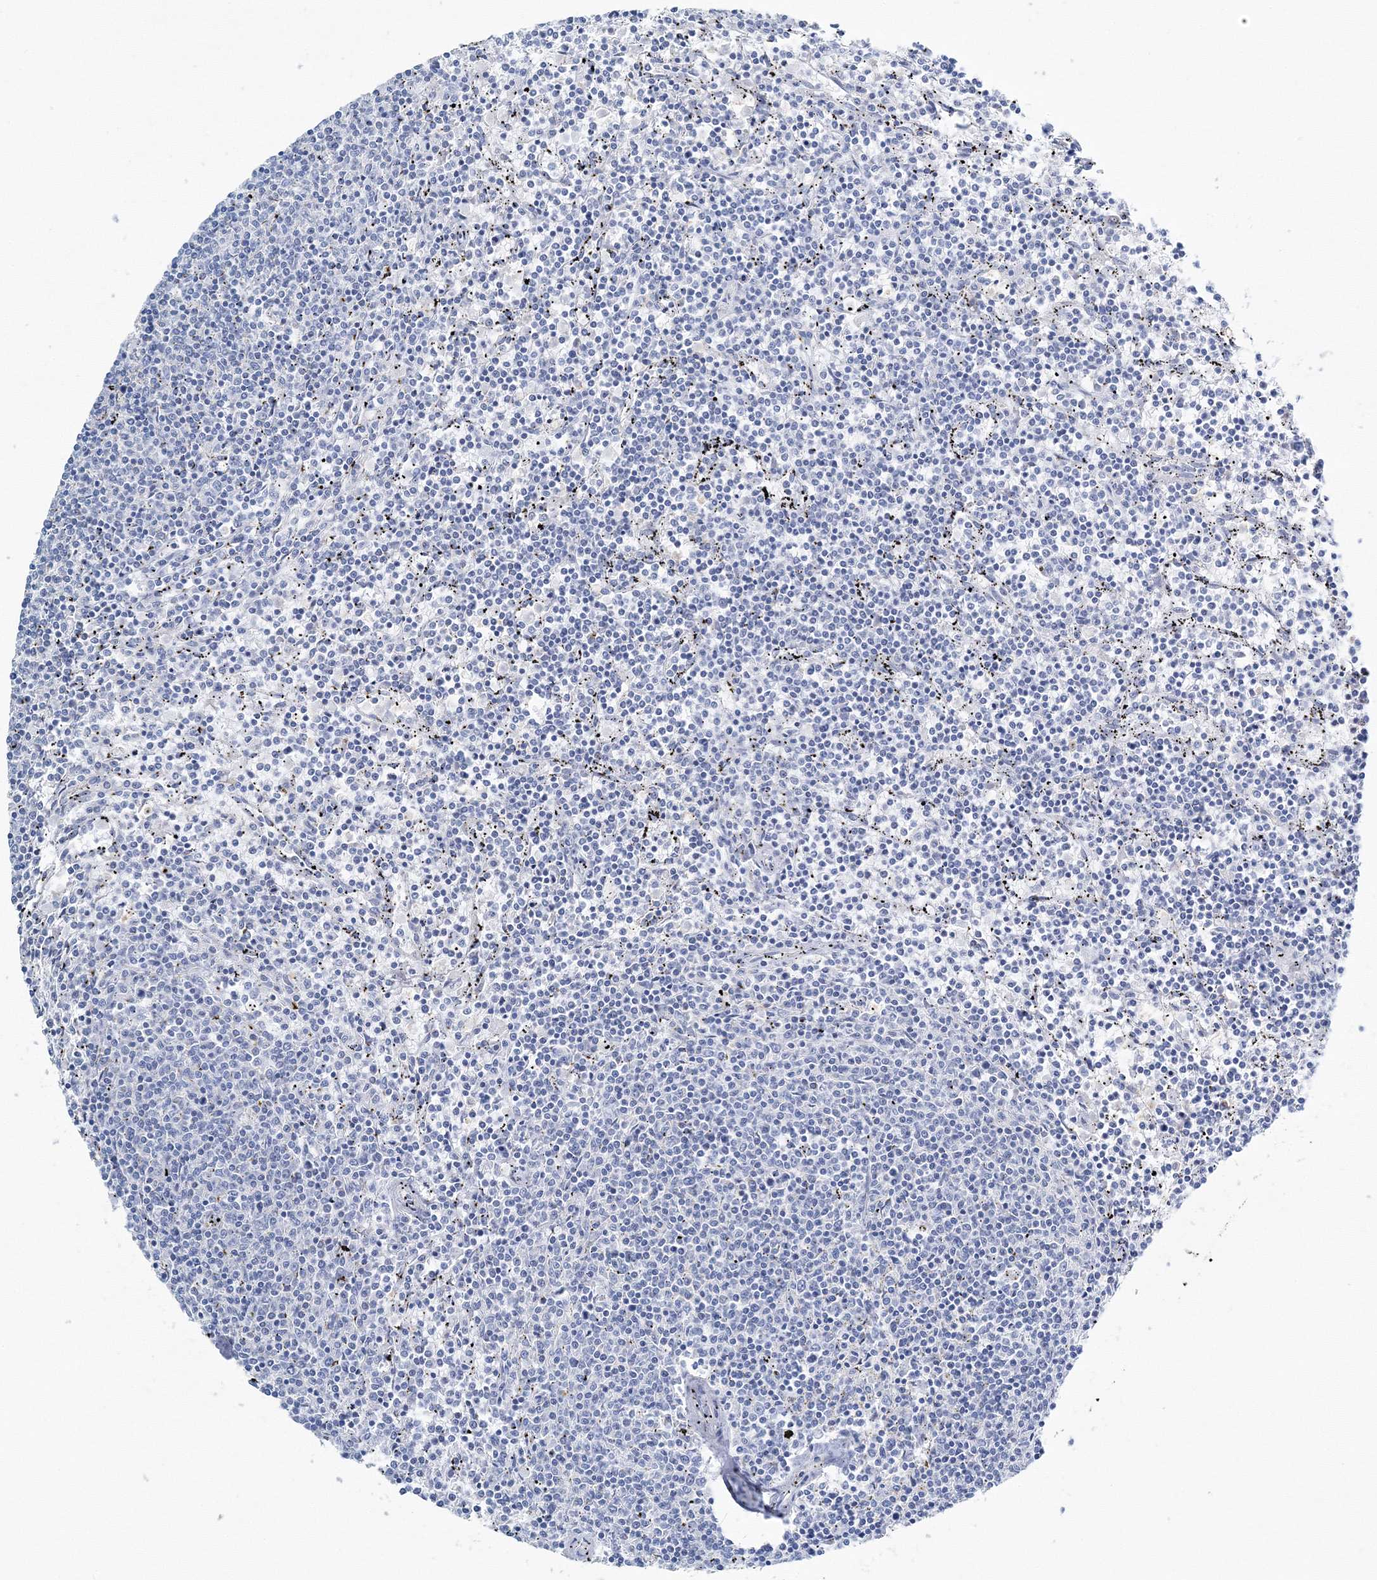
{"staining": {"intensity": "negative", "quantity": "none", "location": "none"}, "tissue": "lymphoma", "cell_type": "Tumor cells", "image_type": "cancer", "snomed": [{"axis": "morphology", "description": "Malignant lymphoma, non-Hodgkin's type, Low grade"}, {"axis": "topography", "description": "Spleen"}], "caption": "This is a micrograph of IHC staining of low-grade malignant lymphoma, non-Hodgkin's type, which shows no positivity in tumor cells.", "gene": "HIBCH", "patient": {"sex": "female", "age": 50}}